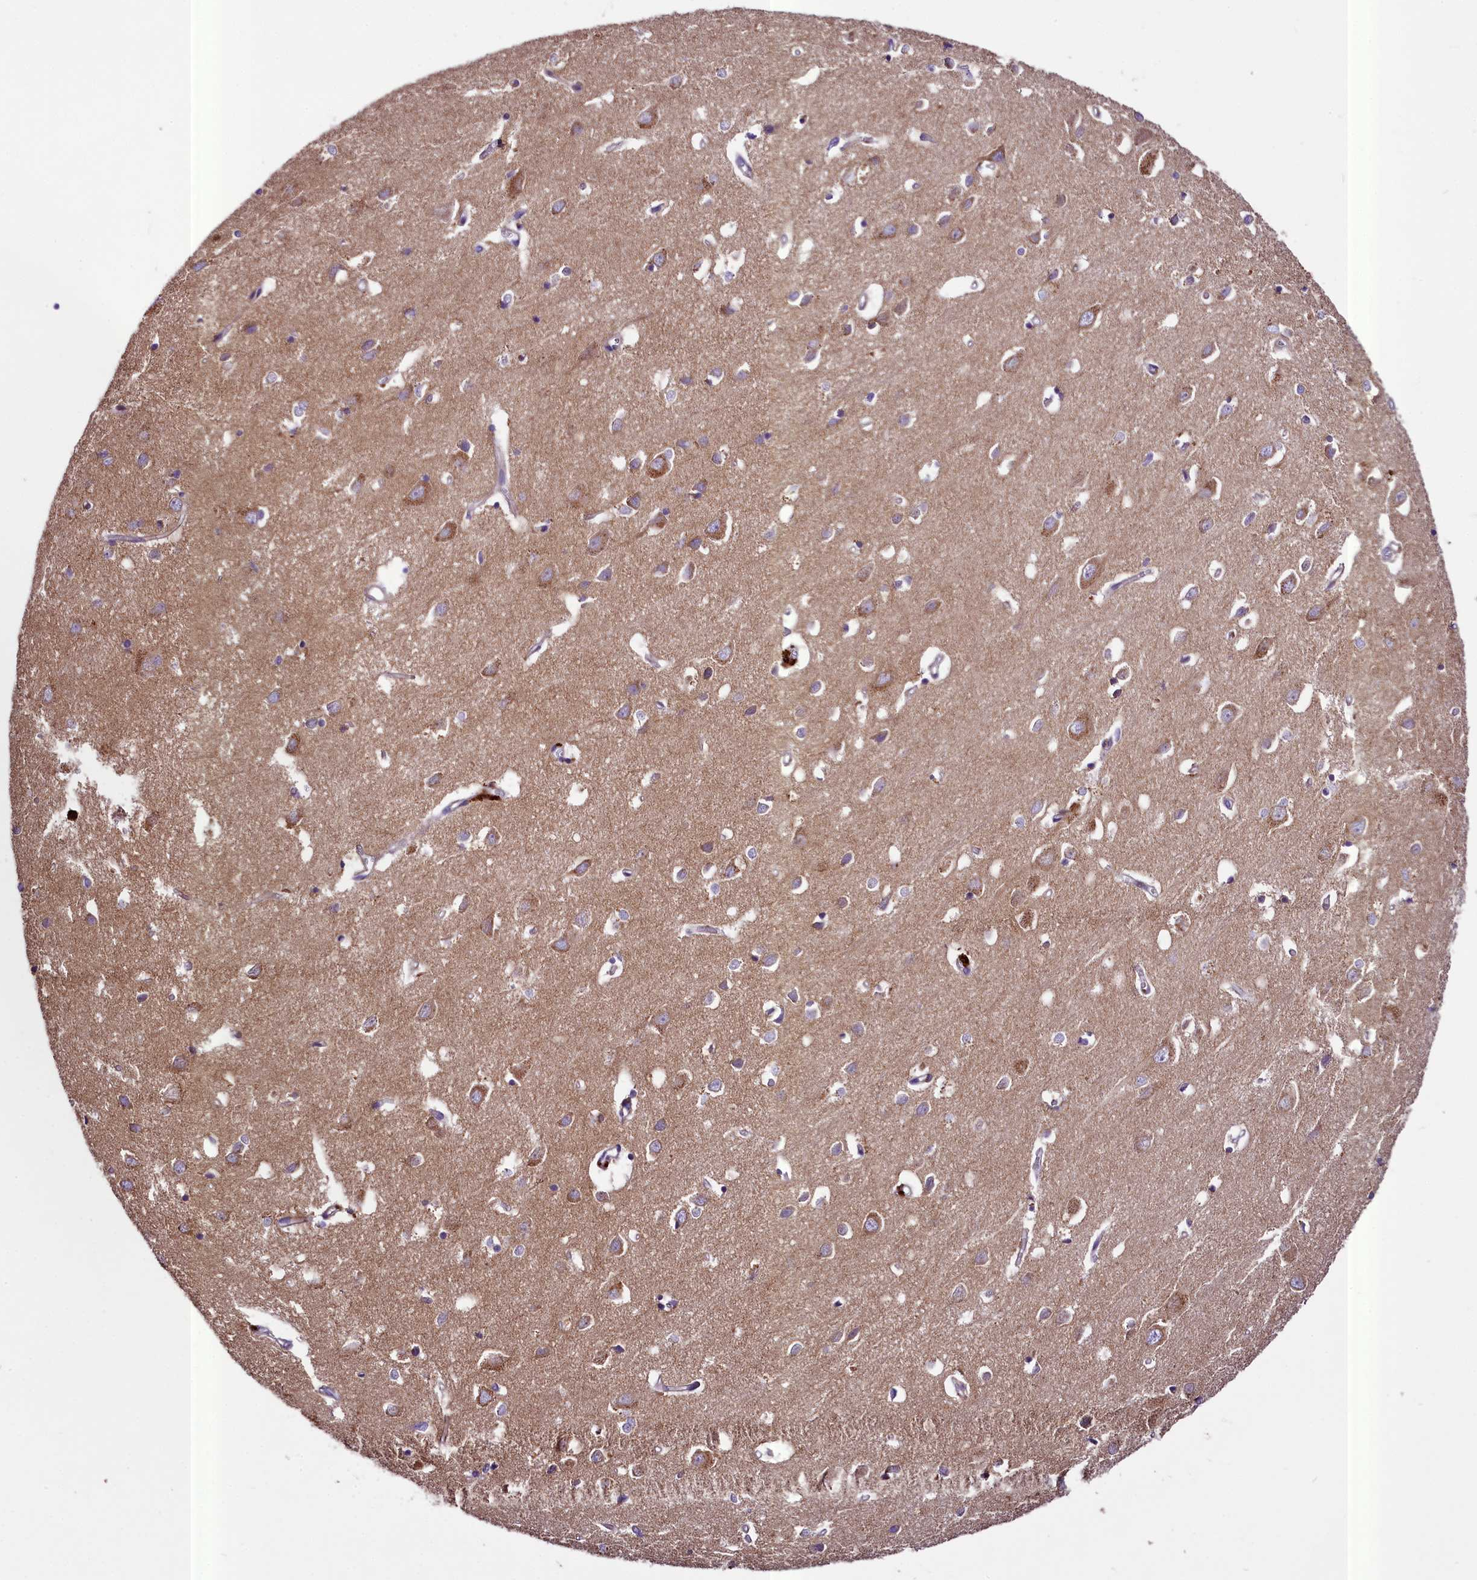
{"staining": {"intensity": "weak", "quantity": "25%-75%", "location": "cytoplasmic/membranous"}, "tissue": "cerebral cortex", "cell_type": "Endothelial cells", "image_type": "normal", "snomed": [{"axis": "morphology", "description": "Normal tissue, NOS"}, {"axis": "topography", "description": "Cerebral cortex"}], "caption": "Cerebral cortex stained with a brown dye displays weak cytoplasmic/membranous positive expression in approximately 25%-75% of endothelial cells.", "gene": "PEMT", "patient": {"sex": "female", "age": 64}}